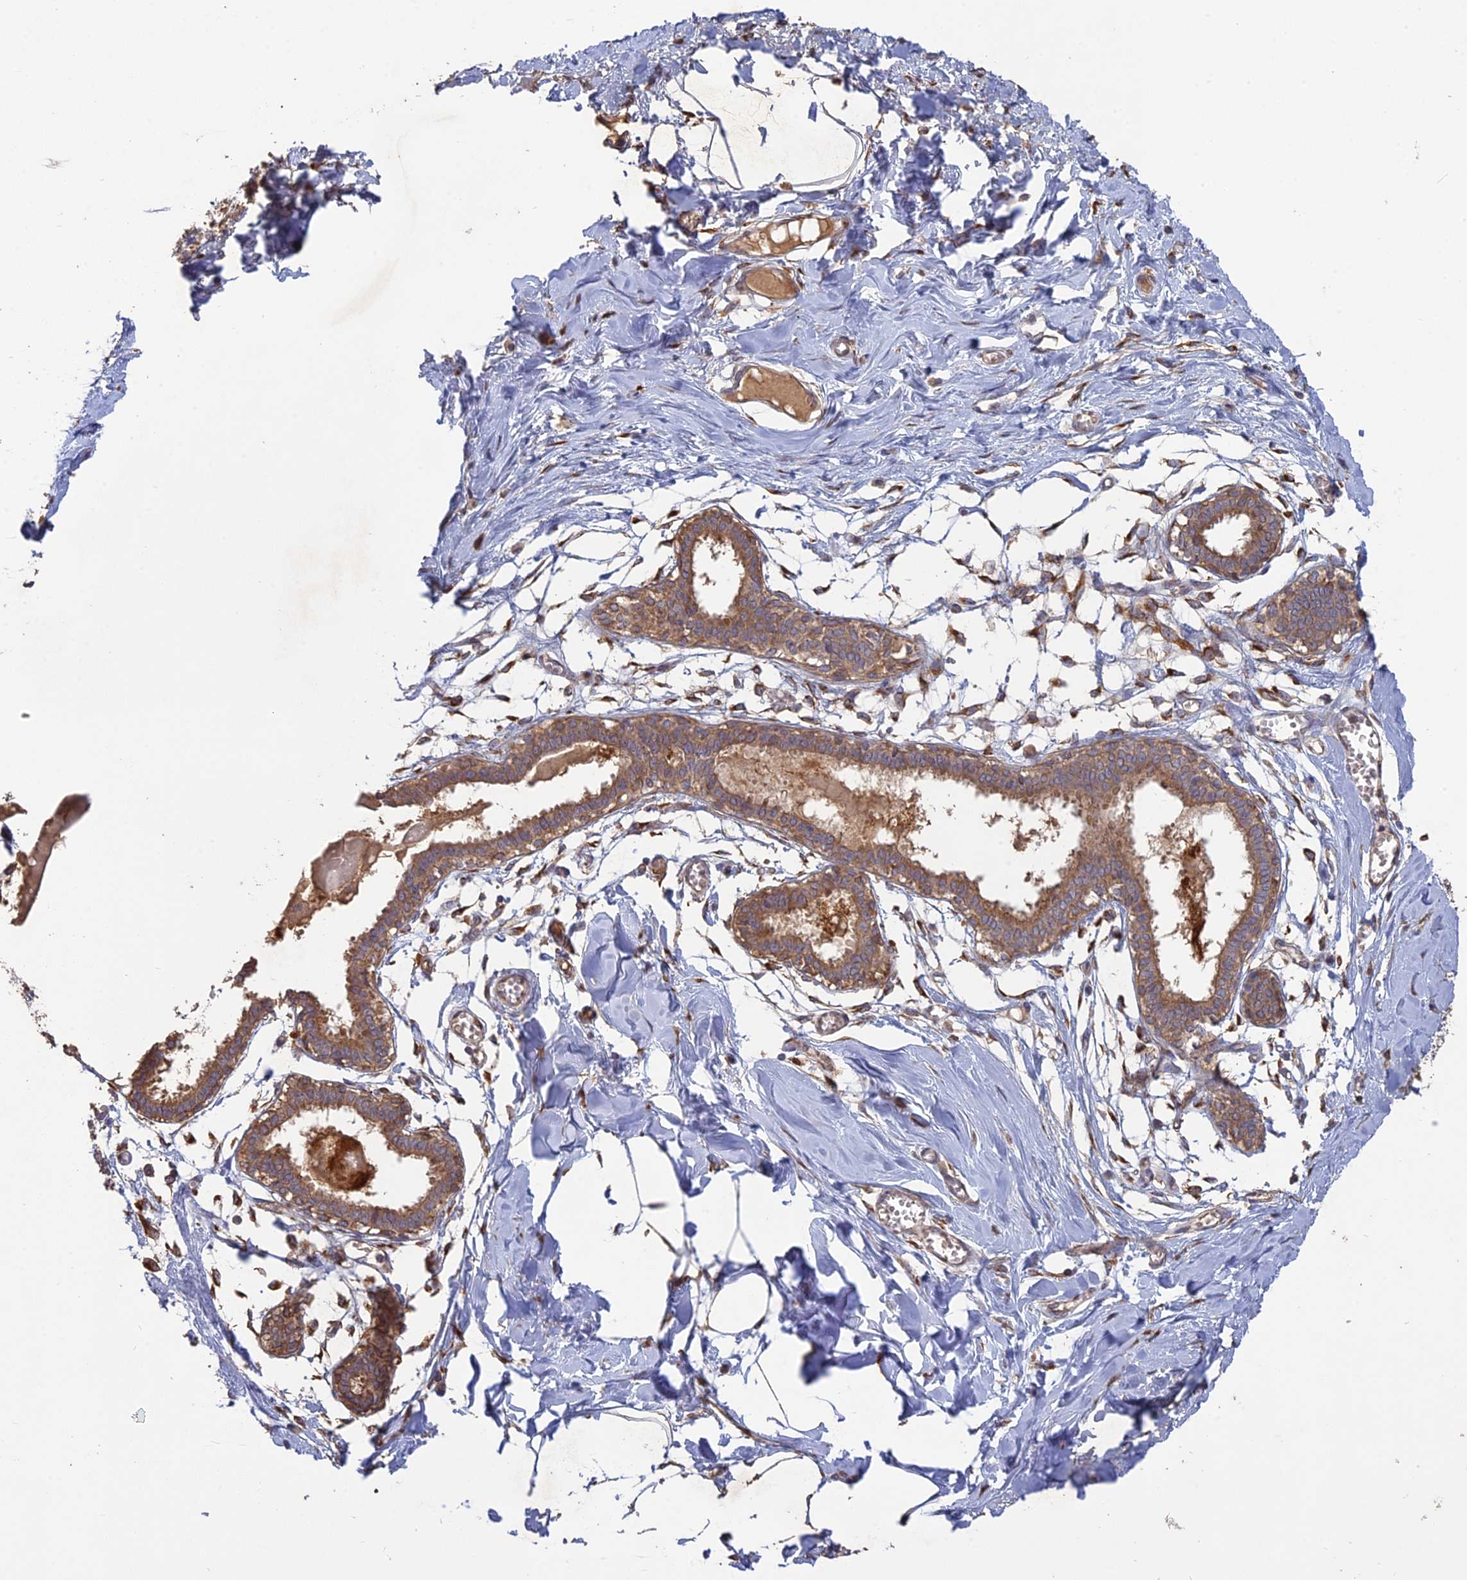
{"staining": {"intensity": "moderate", "quantity": ">75%", "location": "cytoplasmic/membranous"}, "tissue": "breast", "cell_type": "Adipocytes", "image_type": "normal", "snomed": [{"axis": "morphology", "description": "Normal tissue, NOS"}, {"axis": "topography", "description": "Breast"}], "caption": "Moderate cytoplasmic/membranous staining is present in about >75% of adipocytes in normal breast.", "gene": "PPIC", "patient": {"sex": "female", "age": 27}}